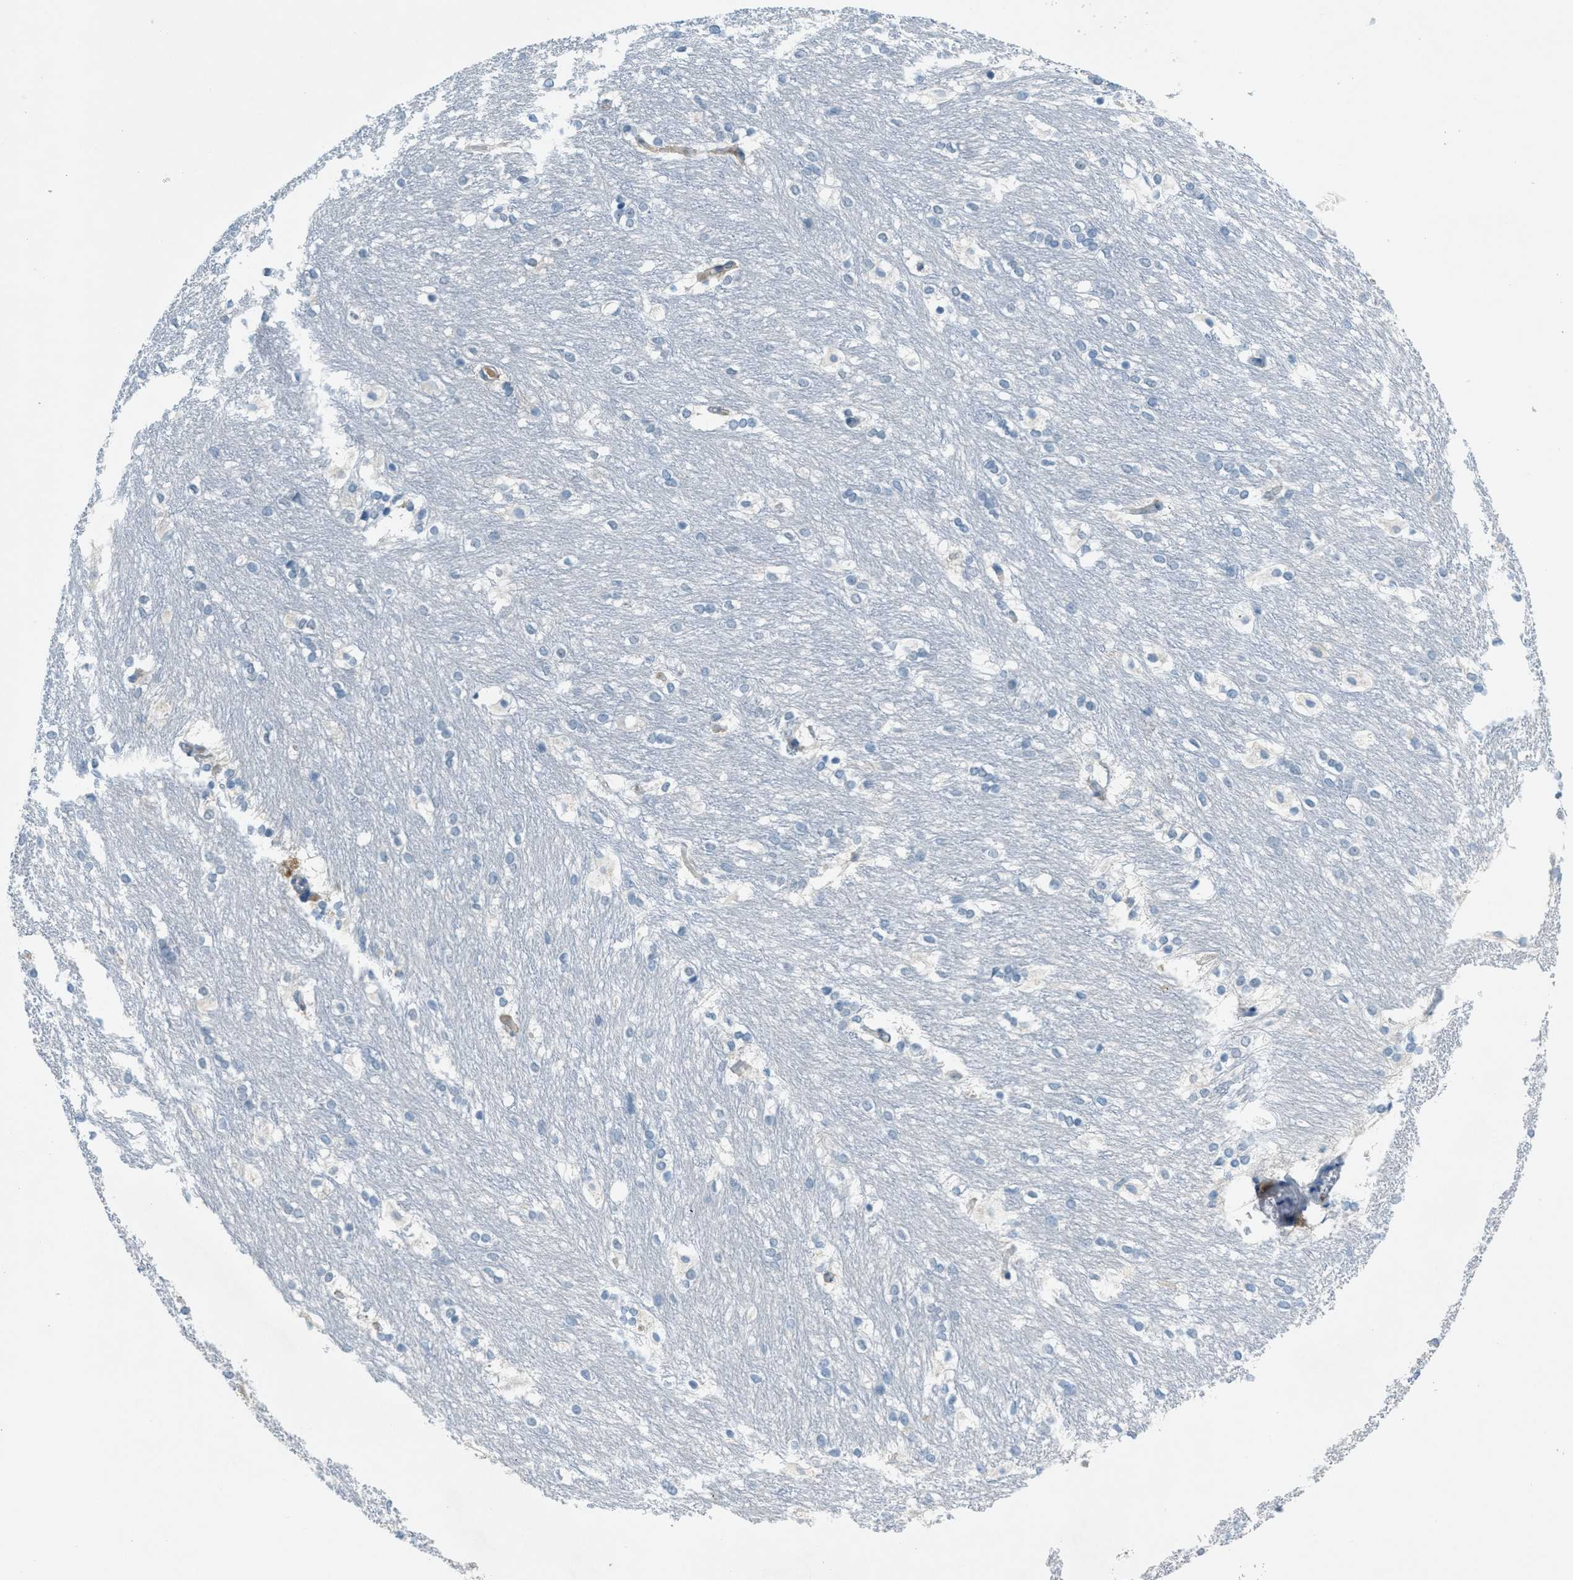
{"staining": {"intensity": "negative", "quantity": "none", "location": "none"}, "tissue": "caudate", "cell_type": "Glial cells", "image_type": "normal", "snomed": [{"axis": "morphology", "description": "Normal tissue, NOS"}, {"axis": "topography", "description": "Lateral ventricle wall"}], "caption": "This photomicrograph is of benign caudate stained with immunohistochemistry to label a protein in brown with the nuclei are counter-stained blue. There is no expression in glial cells.", "gene": "KLHL8", "patient": {"sex": "female", "age": 19}}